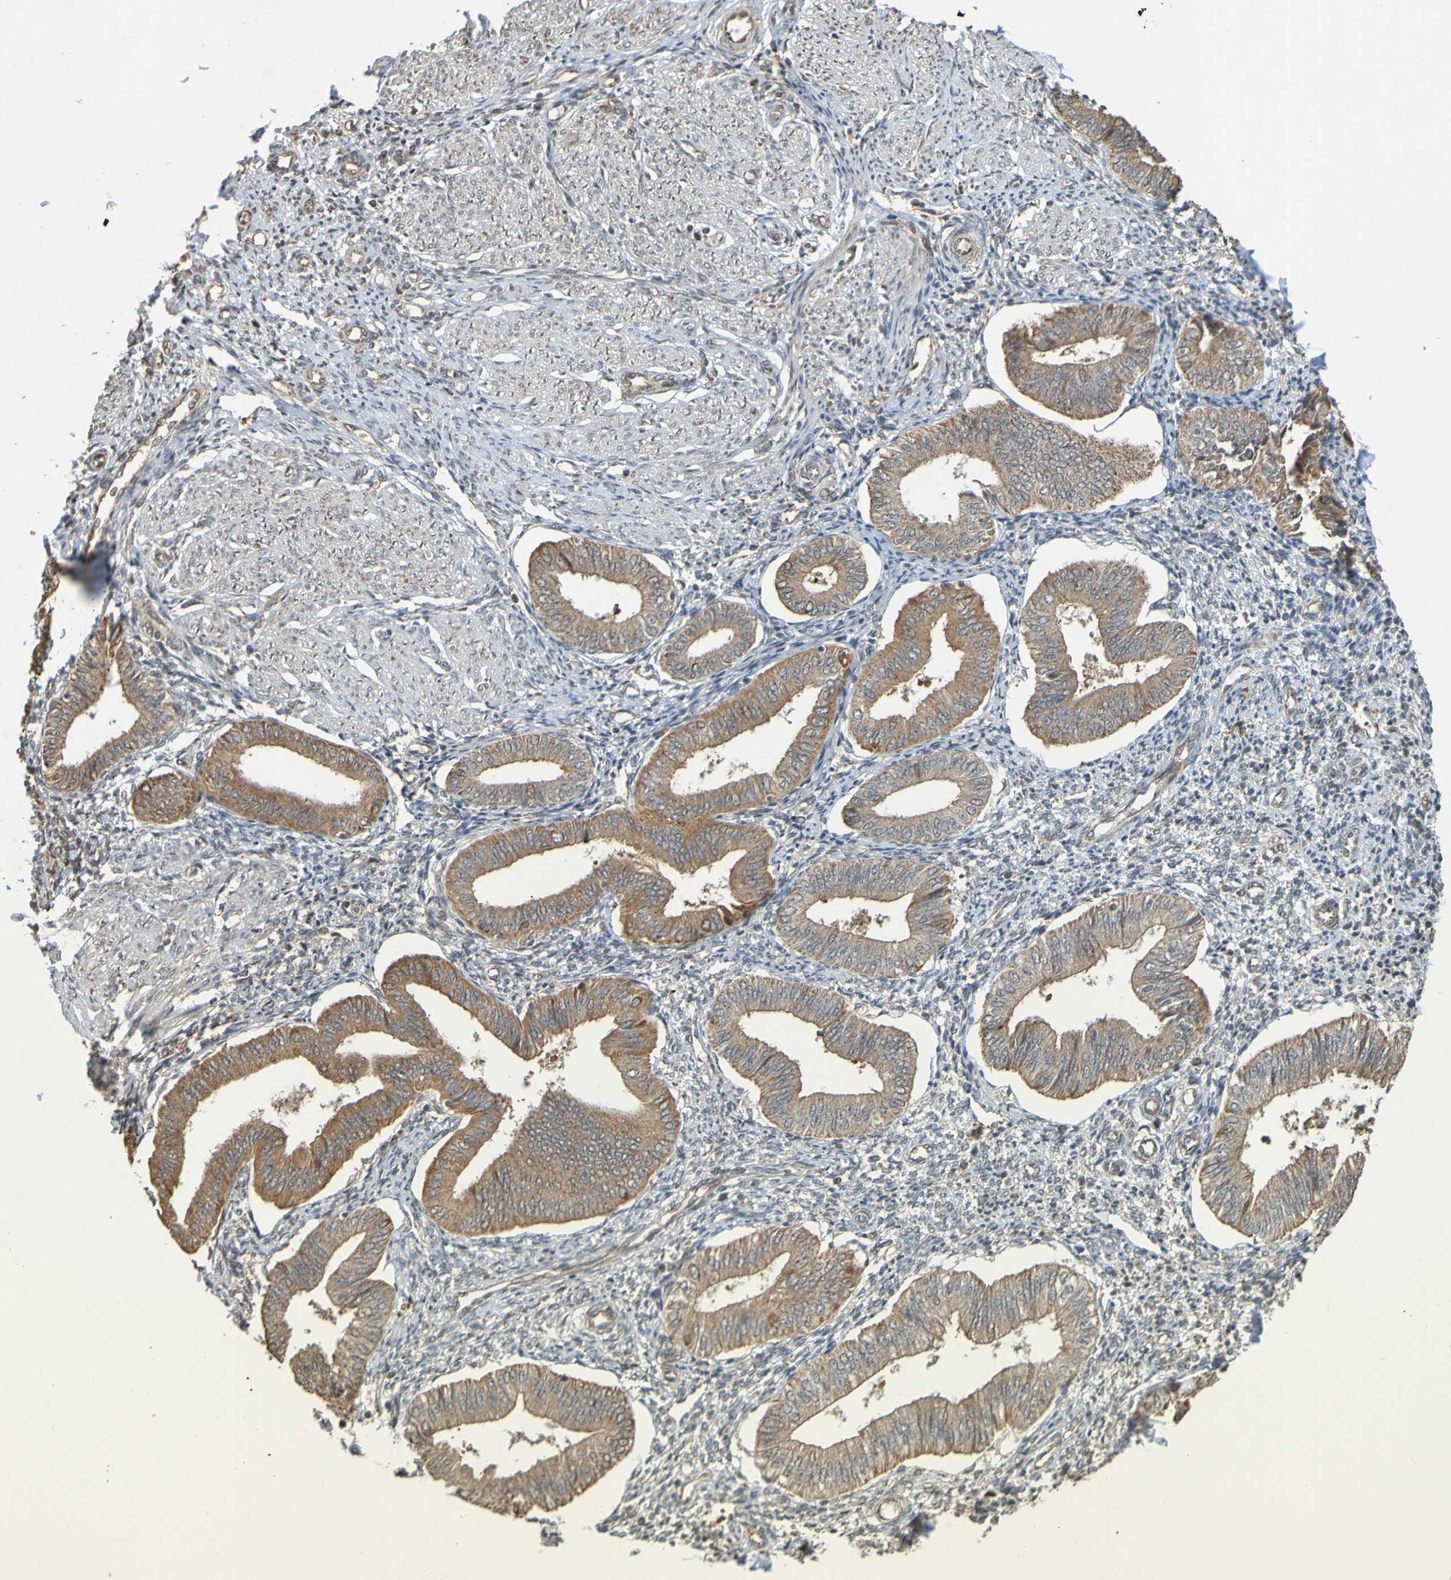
{"staining": {"intensity": "weak", "quantity": "<25%", "location": "cytoplasmic/membranous"}, "tissue": "endometrium", "cell_type": "Cells in endometrial stroma", "image_type": "normal", "snomed": [{"axis": "morphology", "description": "Normal tissue, NOS"}, {"axis": "topography", "description": "Endometrium"}], "caption": "Cells in endometrial stroma are negative for protein expression in normal human endometrium. (DAB IHC visualized using brightfield microscopy, high magnification).", "gene": "TMBIM1", "patient": {"sex": "female", "age": 50}}